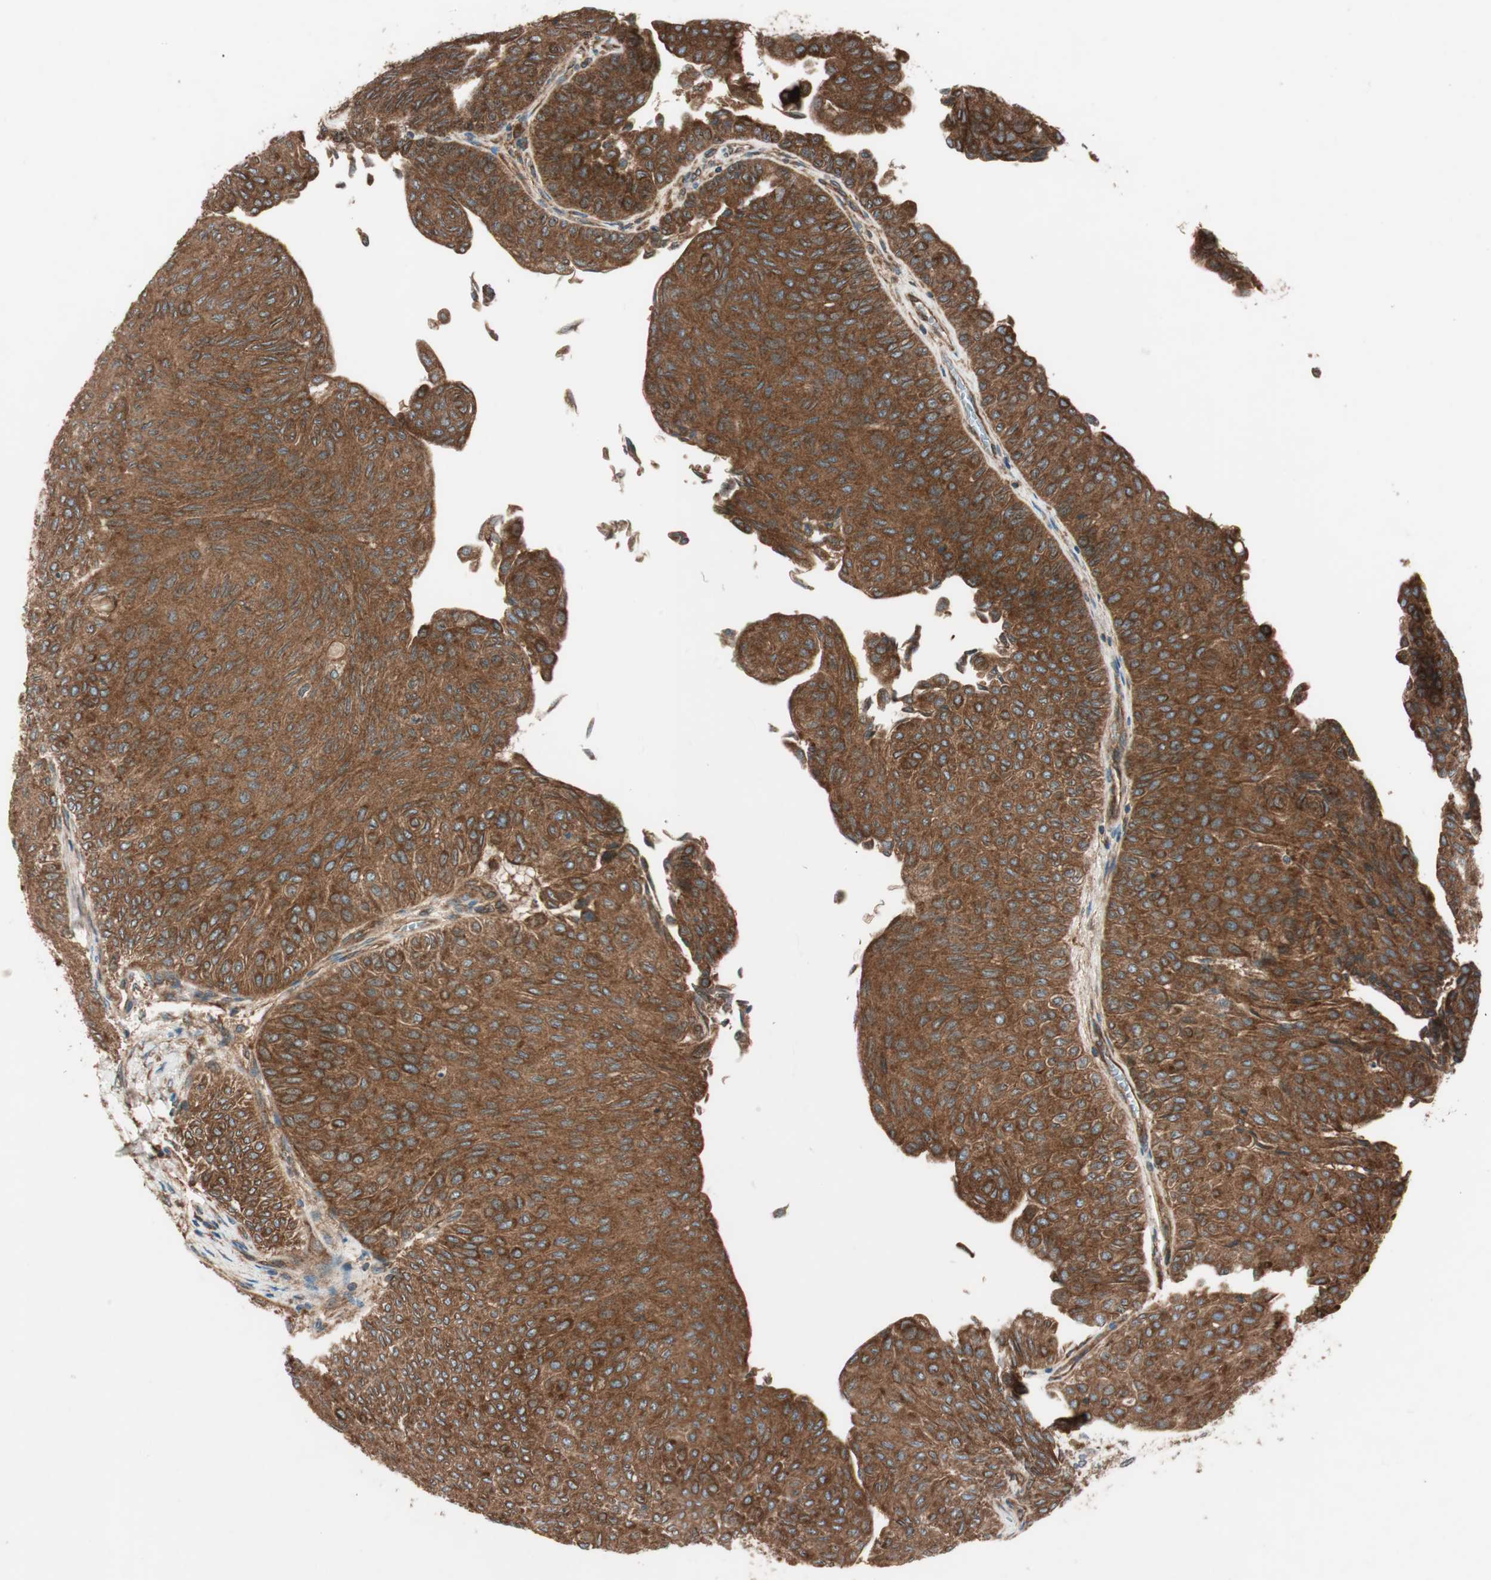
{"staining": {"intensity": "strong", "quantity": ">75%", "location": "cytoplasmic/membranous"}, "tissue": "urothelial cancer", "cell_type": "Tumor cells", "image_type": "cancer", "snomed": [{"axis": "morphology", "description": "Urothelial carcinoma, Low grade"}, {"axis": "topography", "description": "Urinary bladder"}], "caption": "This is an image of IHC staining of low-grade urothelial carcinoma, which shows strong staining in the cytoplasmic/membranous of tumor cells.", "gene": "RAB5A", "patient": {"sex": "male", "age": 78}}